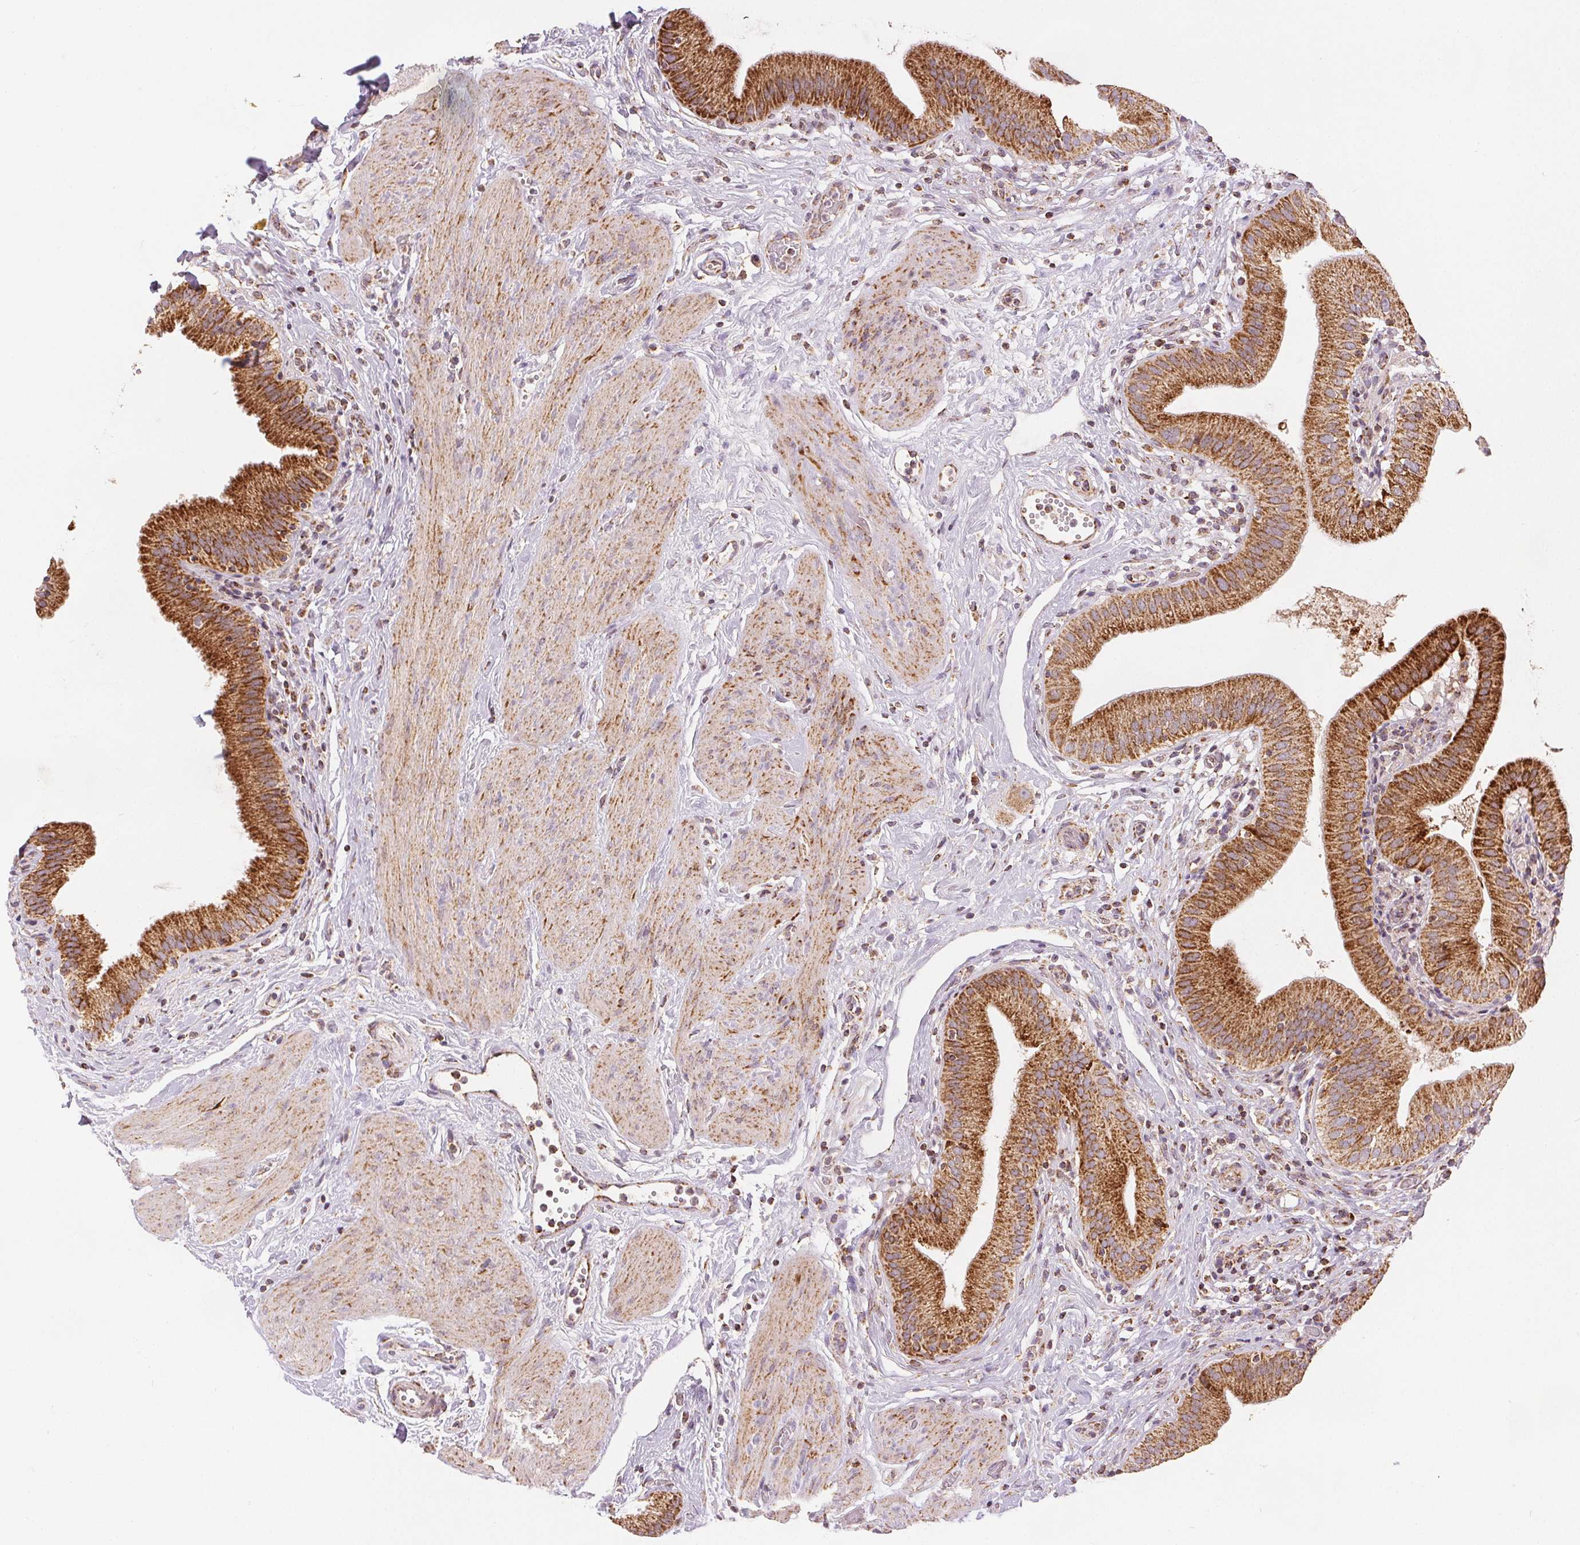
{"staining": {"intensity": "strong", "quantity": ">75%", "location": "cytoplasmic/membranous"}, "tissue": "gallbladder", "cell_type": "Glandular cells", "image_type": "normal", "snomed": [{"axis": "morphology", "description": "Normal tissue, NOS"}, {"axis": "topography", "description": "Gallbladder"}], "caption": "Immunohistochemistry (DAB (3,3'-diaminobenzidine)) staining of unremarkable human gallbladder demonstrates strong cytoplasmic/membranous protein positivity in about >75% of glandular cells.", "gene": "SDHB", "patient": {"sex": "female", "age": 65}}